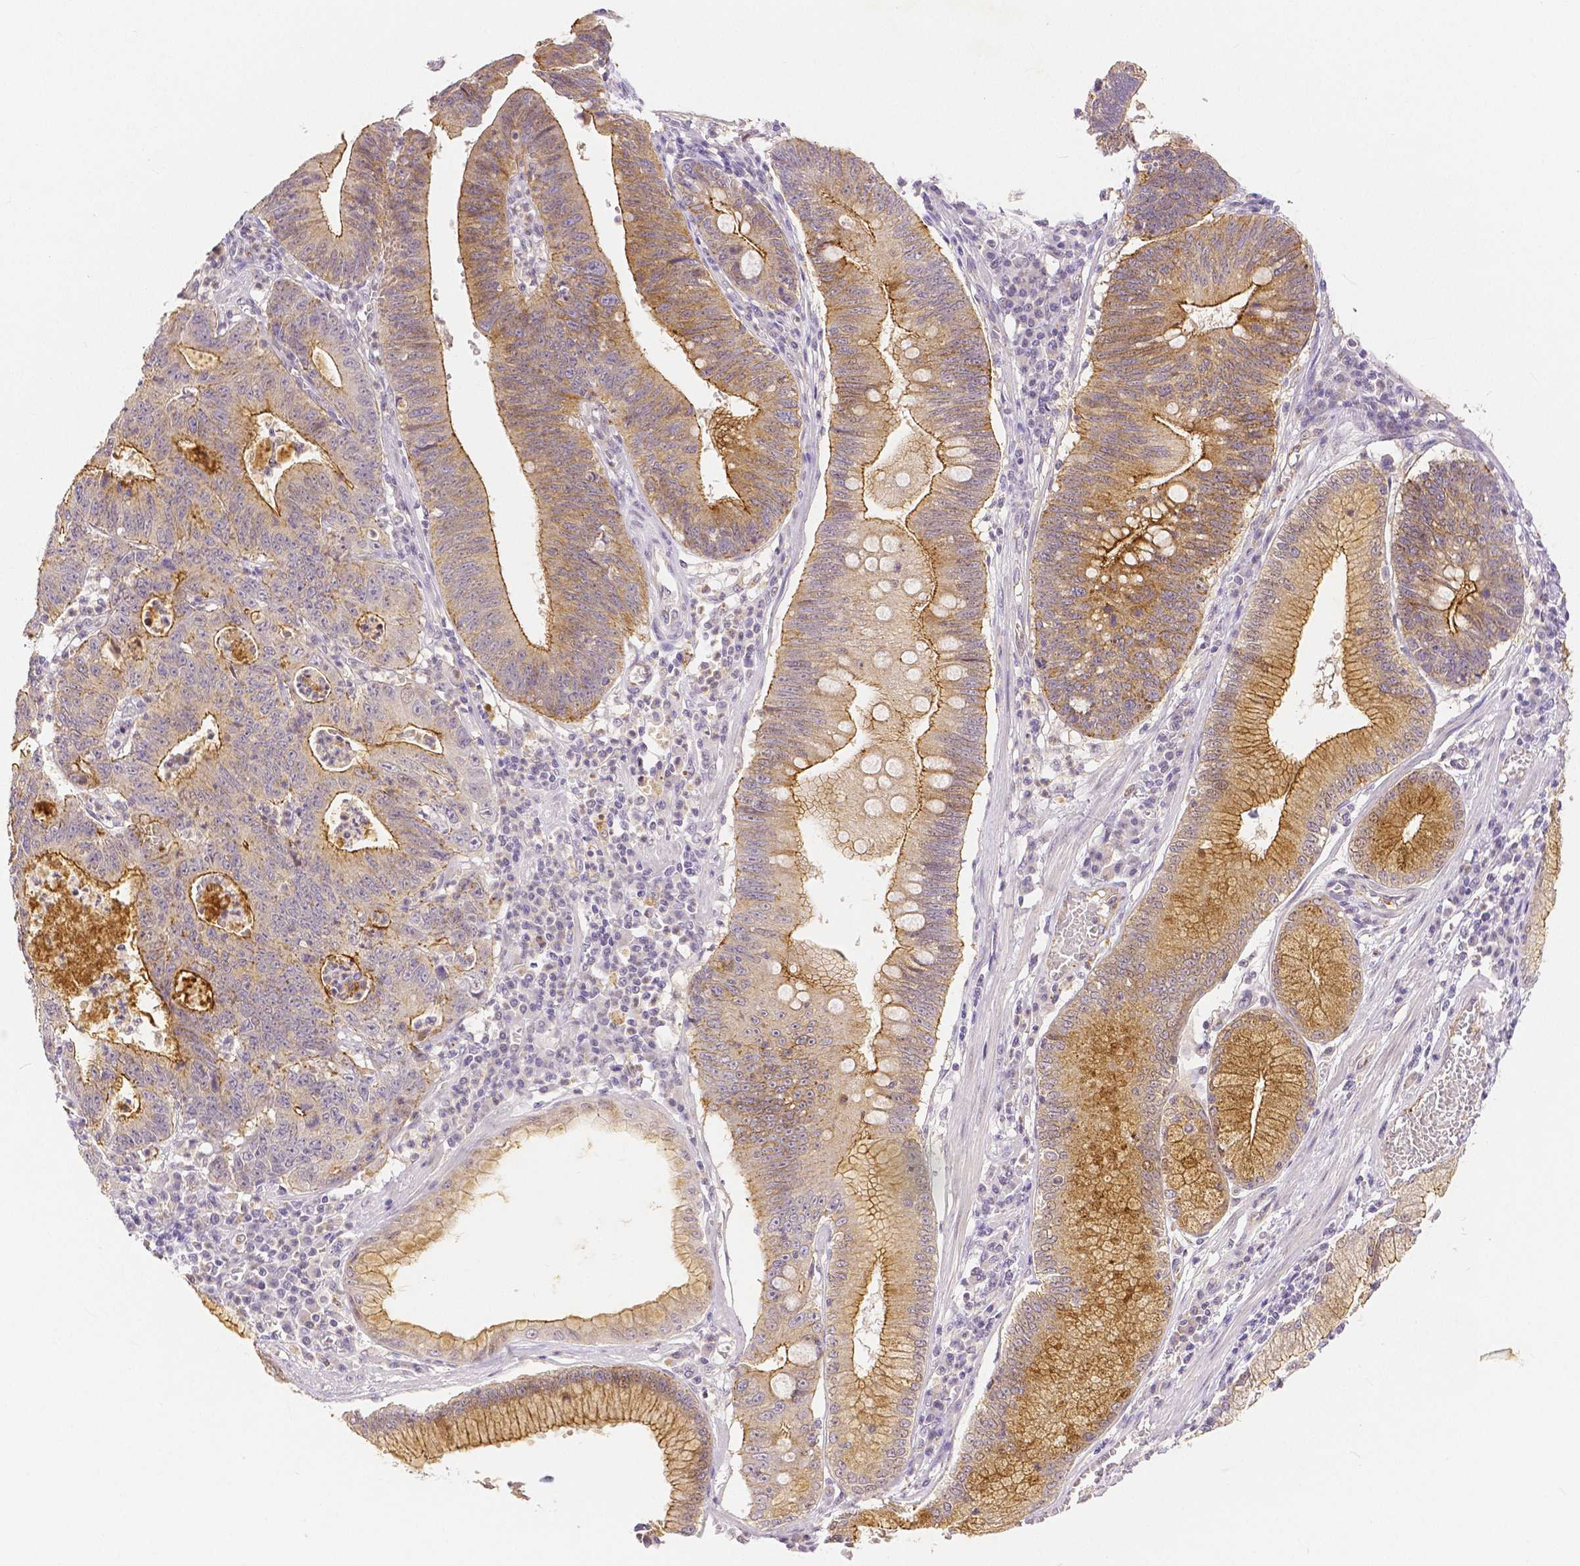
{"staining": {"intensity": "moderate", "quantity": "25%-75%", "location": "cytoplasmic/membranous"}, "tissue": "stomach cancer", "cell_type": "Tumor cells", "image_type": "cancer", "snomed": [{"axis": "morphology", "description": "Adenocarcinoma, NOS"}, {"axis": "topography", "description": "Stomach"}], "caption": "This is a micrograph of immunohistochemistry (IHC) staining of adenocarcinoma (stomach), which shows moderate staining in the cytoplasmic/membranous of tumor cells.", "gene": "OCLN", "patient": {"sex": "male", "age": 59}}